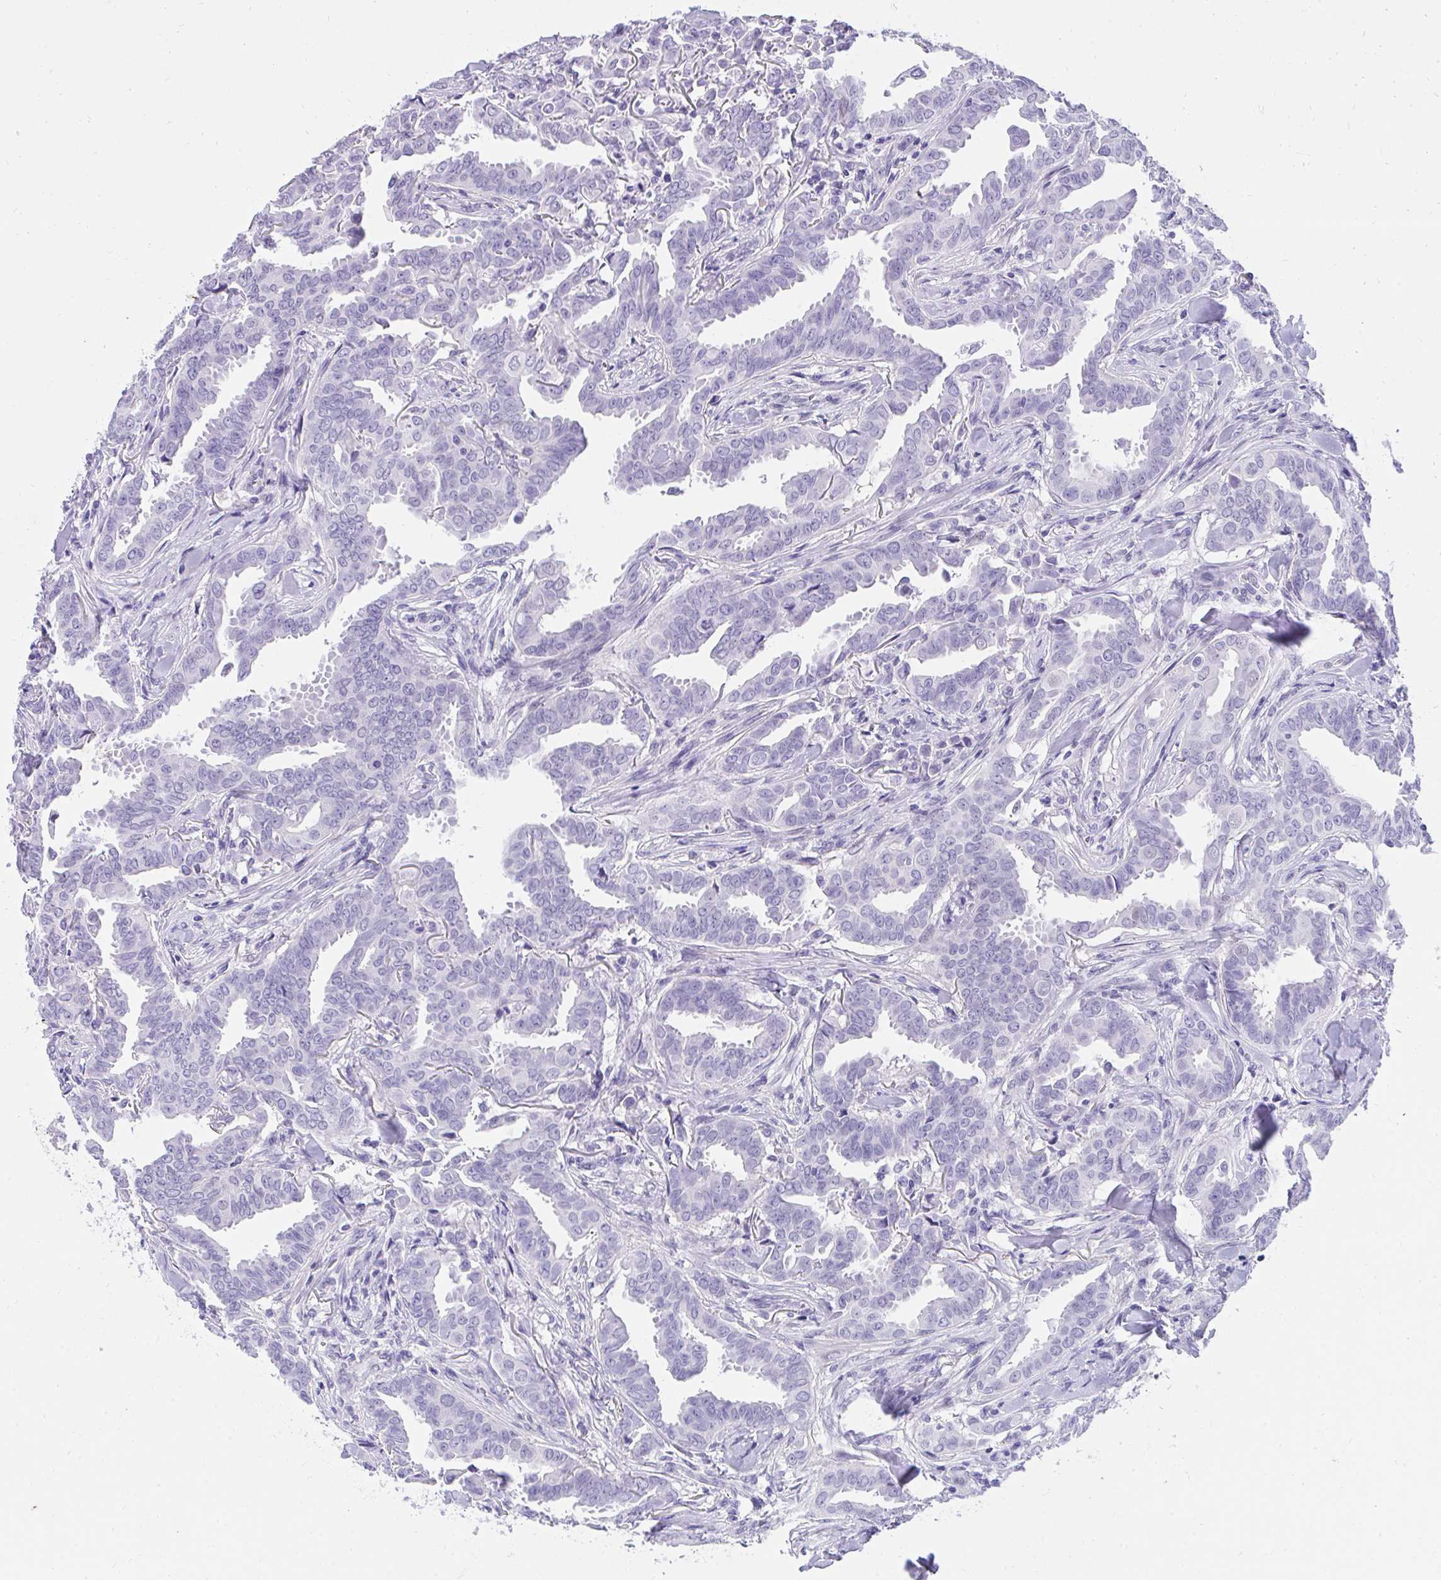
{"staining": {"intensity": "negative", "quantity": "none", "location": "none"}, "tissue": "breast cancer", "cell_type": "Tumor cells", "image_type": "cancer", "snomed": [{"axis": "morphology", "description": "Duct carcinoma"}, {"axis": "topography", "description": "Breast"}], "caption": "DAB immunohistochemical staining of breast cancer reveals no significant expression in tumor cells.", "gene": "KLK1", "patient": {"sex": "female", "age": 45}}